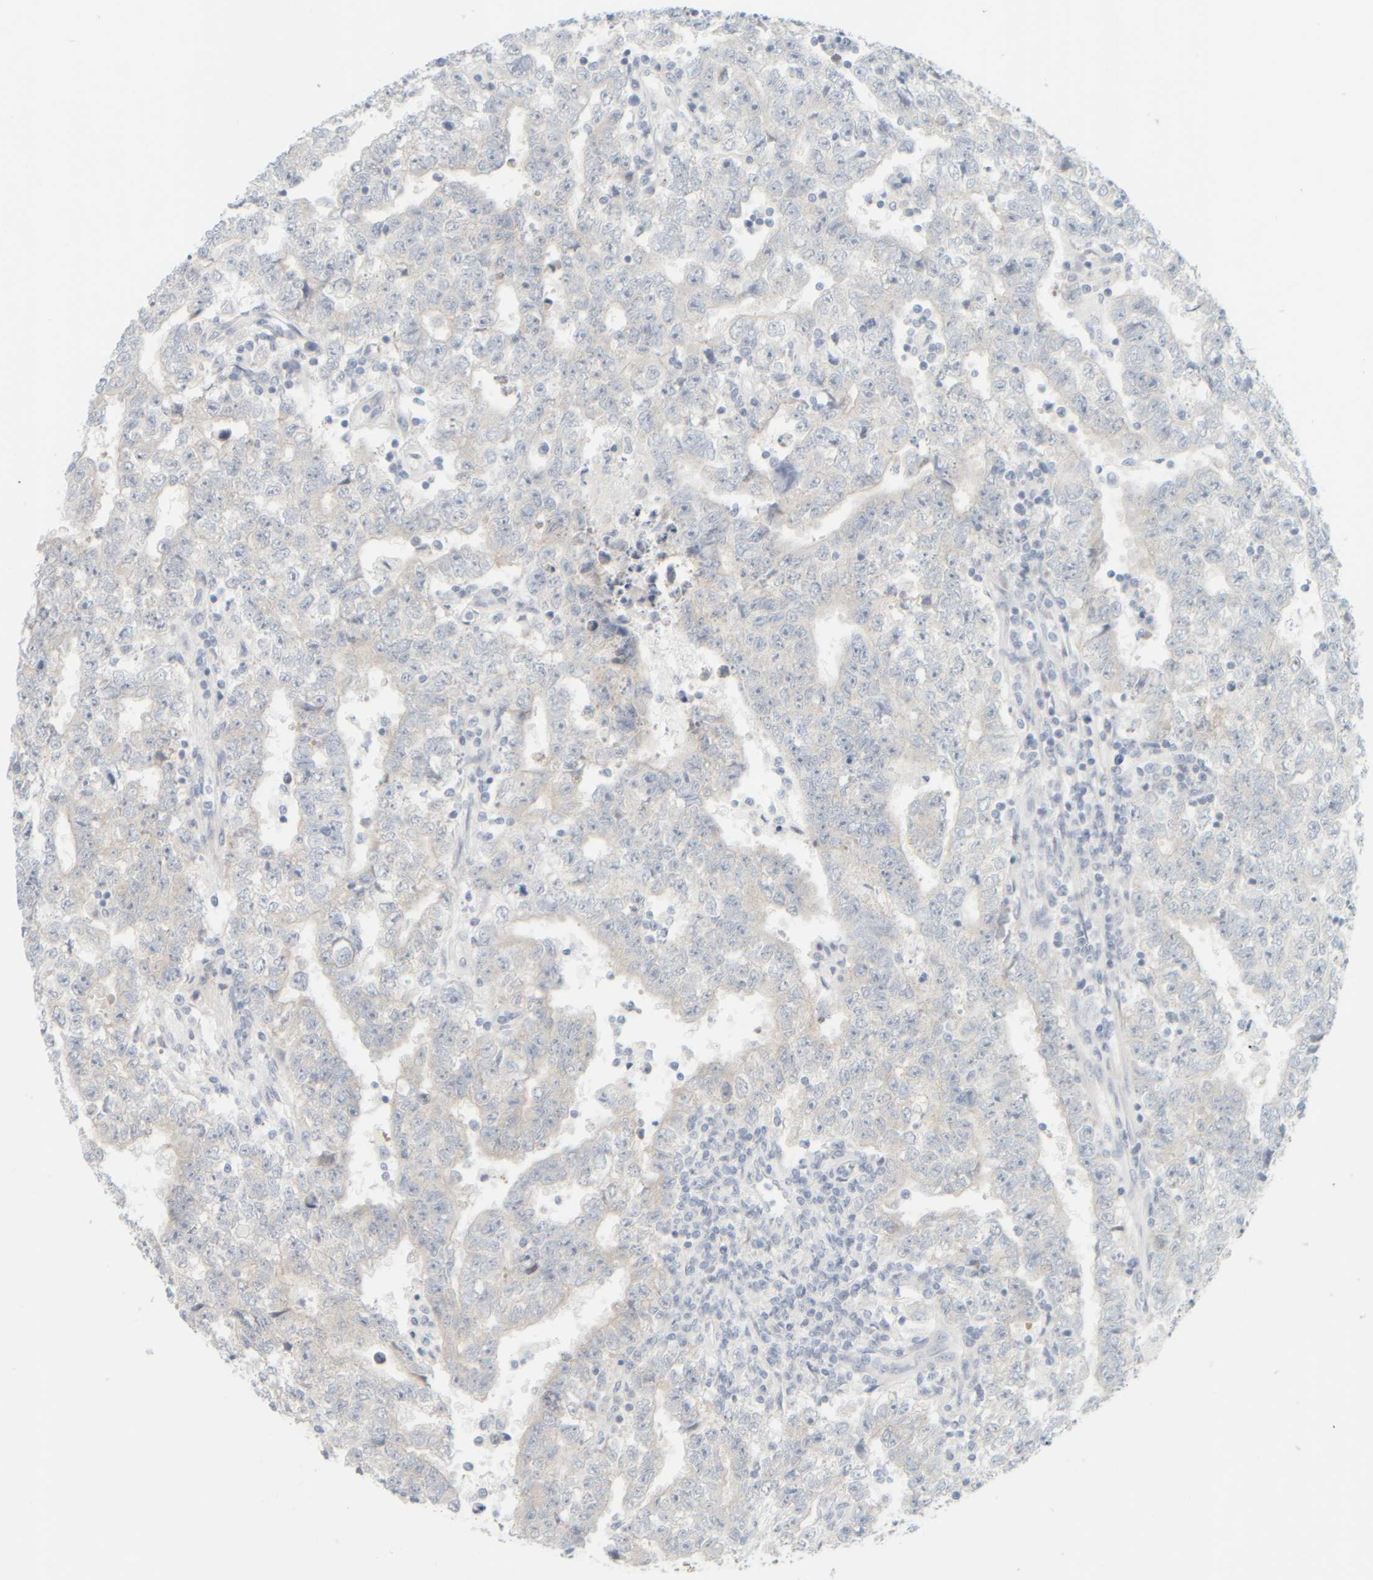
{"staining": {"intensity": "negative", "quantity": "none", "location": "none"}, "tissue": "testis cancer", "cell_type": "Tumor cells", "image_type": "cancer", "snomed": [{"axis": "morphology", "description": "Carcinoma, Embryonal, NOS"}, {"axis": "topography", "description": "Testis"}], "caption": "Immunohistochemistry (IHC) of human testis cancer (embryonal carcinoma) displays no staining in tumor cells.", "gene": "PTGES3L-AARSD1", "patient": {"sex": "male", "age": 25}}